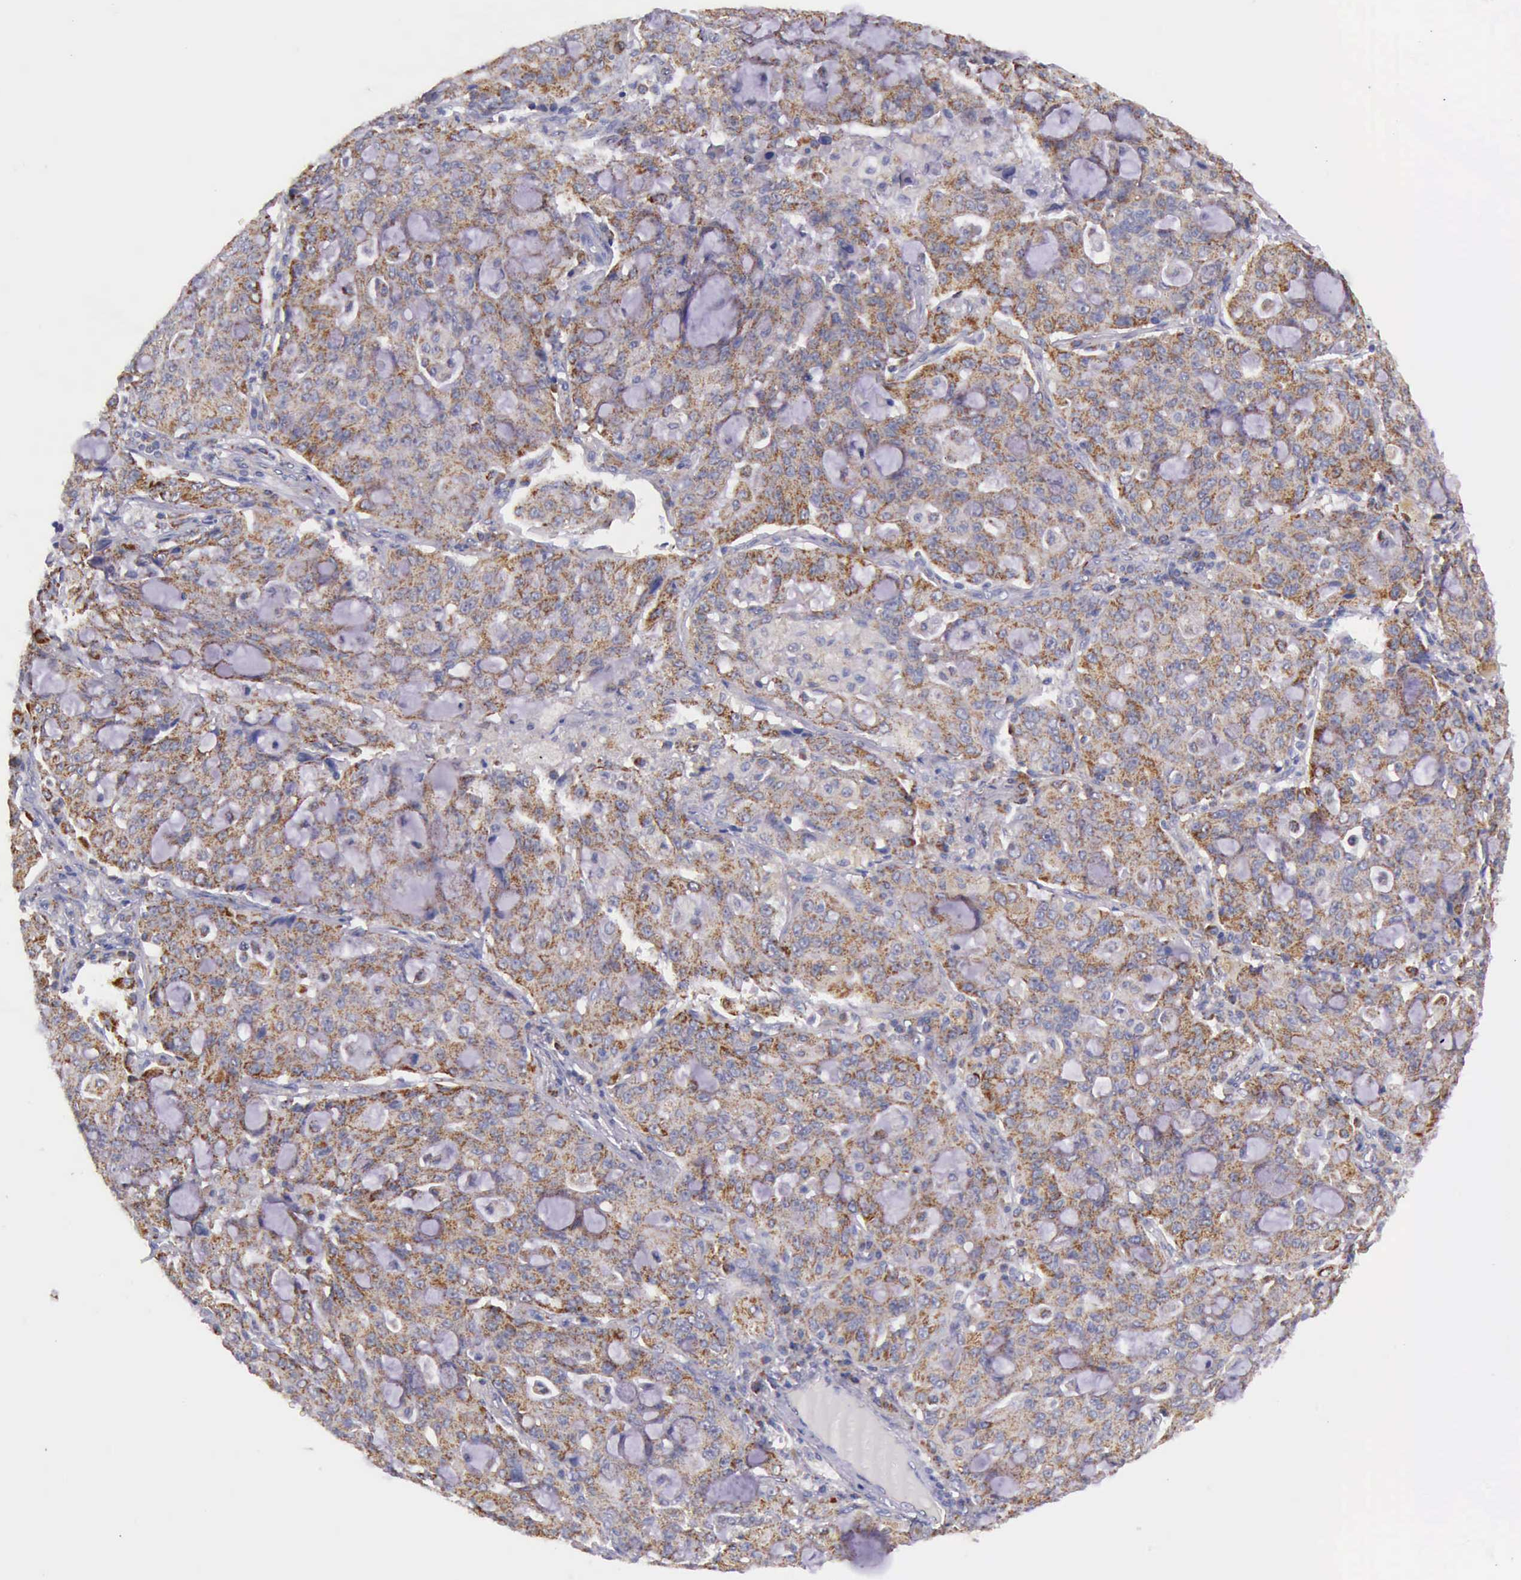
{"staining": {"intensity": "moderate", "quantity": ">75%", "location": "cytoplasmic/membranous"}, "tissue": "lung cancer", "cell_type": "Tumor cells", "image_type": "cancer", "snomed": [{"axis": "morphology", "description": "Adenocarcinoma, NOS"}, {"axis": "topography", "description": "Lung"}], "caption": "Immunohistochemical staining of lung cancer displays medium levels of moderate cytoplasmic/membranous protein staining in approximately >75% of tumor cells.", "gene": "TXN2", "patient": {"sex": "female", "age": 44}}